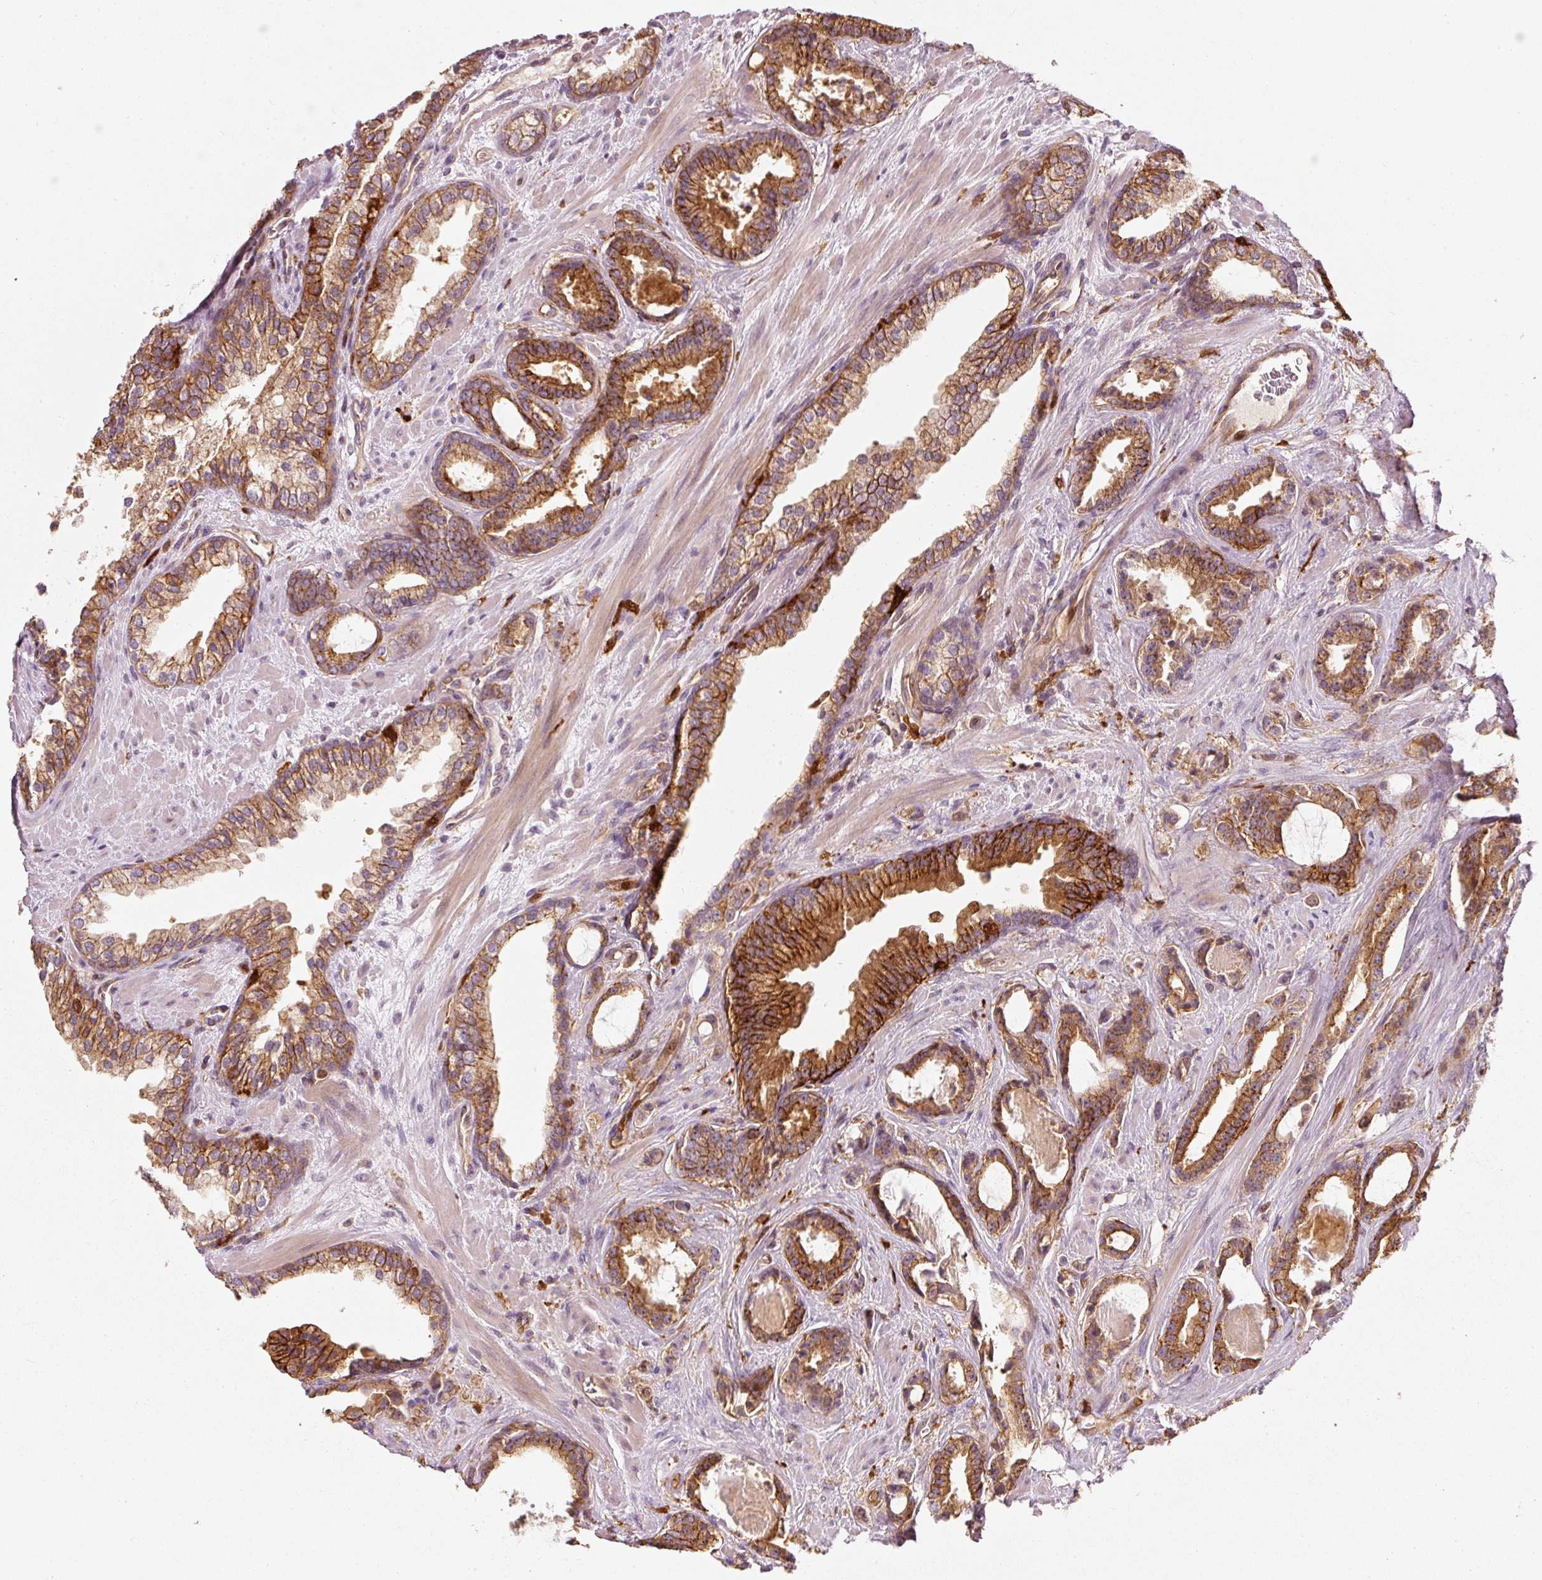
{"staining": {"intensity": "strong", "quantity": ">75%", "location": "cytoplasmic/membranous"}, "tissue": "prostate cancer", "cell_type": "Tumor cells", "image_type": "cancer", "snomed": [{"axis": "morphology", "description": "Adenocarcinoma, Low grade"}, {"axis": "topography", "description": "Prostate"}], "caption": "Immunohistochemistry (IHC) (DAB) staining of prostate cancer (low-grade adenocarcinoma) reveals strong cytoplasmic/membranous protein positivity in about >75% of tumor cells.", "gene": "IQGAP2", "patient": {"sex": "male", "age": 62}}